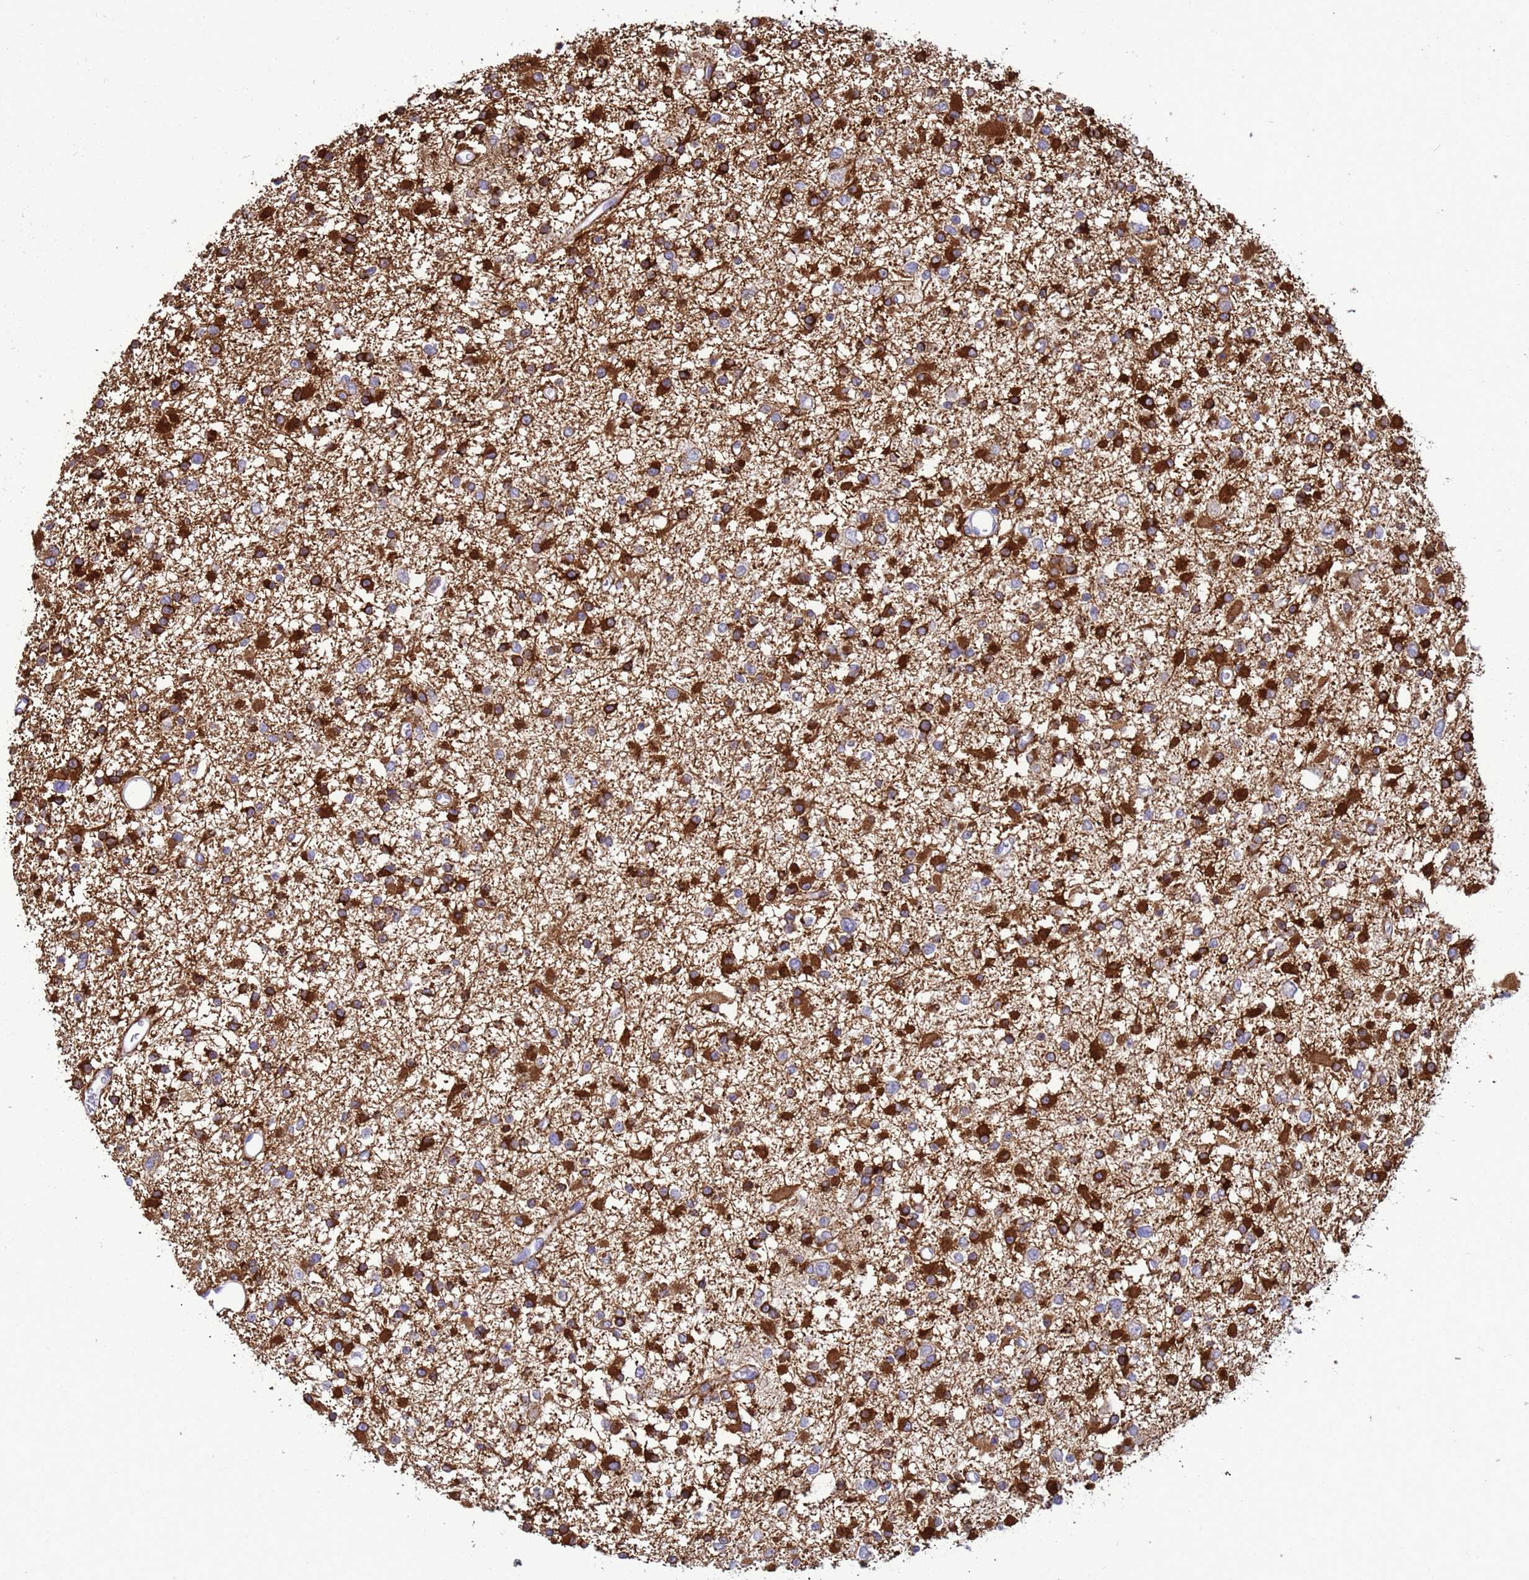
{"staining": {"intensity": "strong", "quantity": ">75%", "location": "cytoplasmic/membranous"}, "tissue": "glioma", "cell_type": "Tumor cells", "image_type": "cancer", "snomed": [{"axis": "morphology", "description": "Glioma, malignant, Low grade"}, {"axis": "topography", "description": "Brain"}], "caption": "Malignant glioma (low-grade) tissue shows strong cytoplasmic/membranous staining in approximately >75% of tumor cells, visualized by immunohistochemistry. The staining was performed using DAB (3,3'-diaminobenzidine), with brown indicating positive protein expression. Nuclei are stained blue with hematoxylin.", "gene": "EZR", "patient": {"sex": "female", "age": 22}}